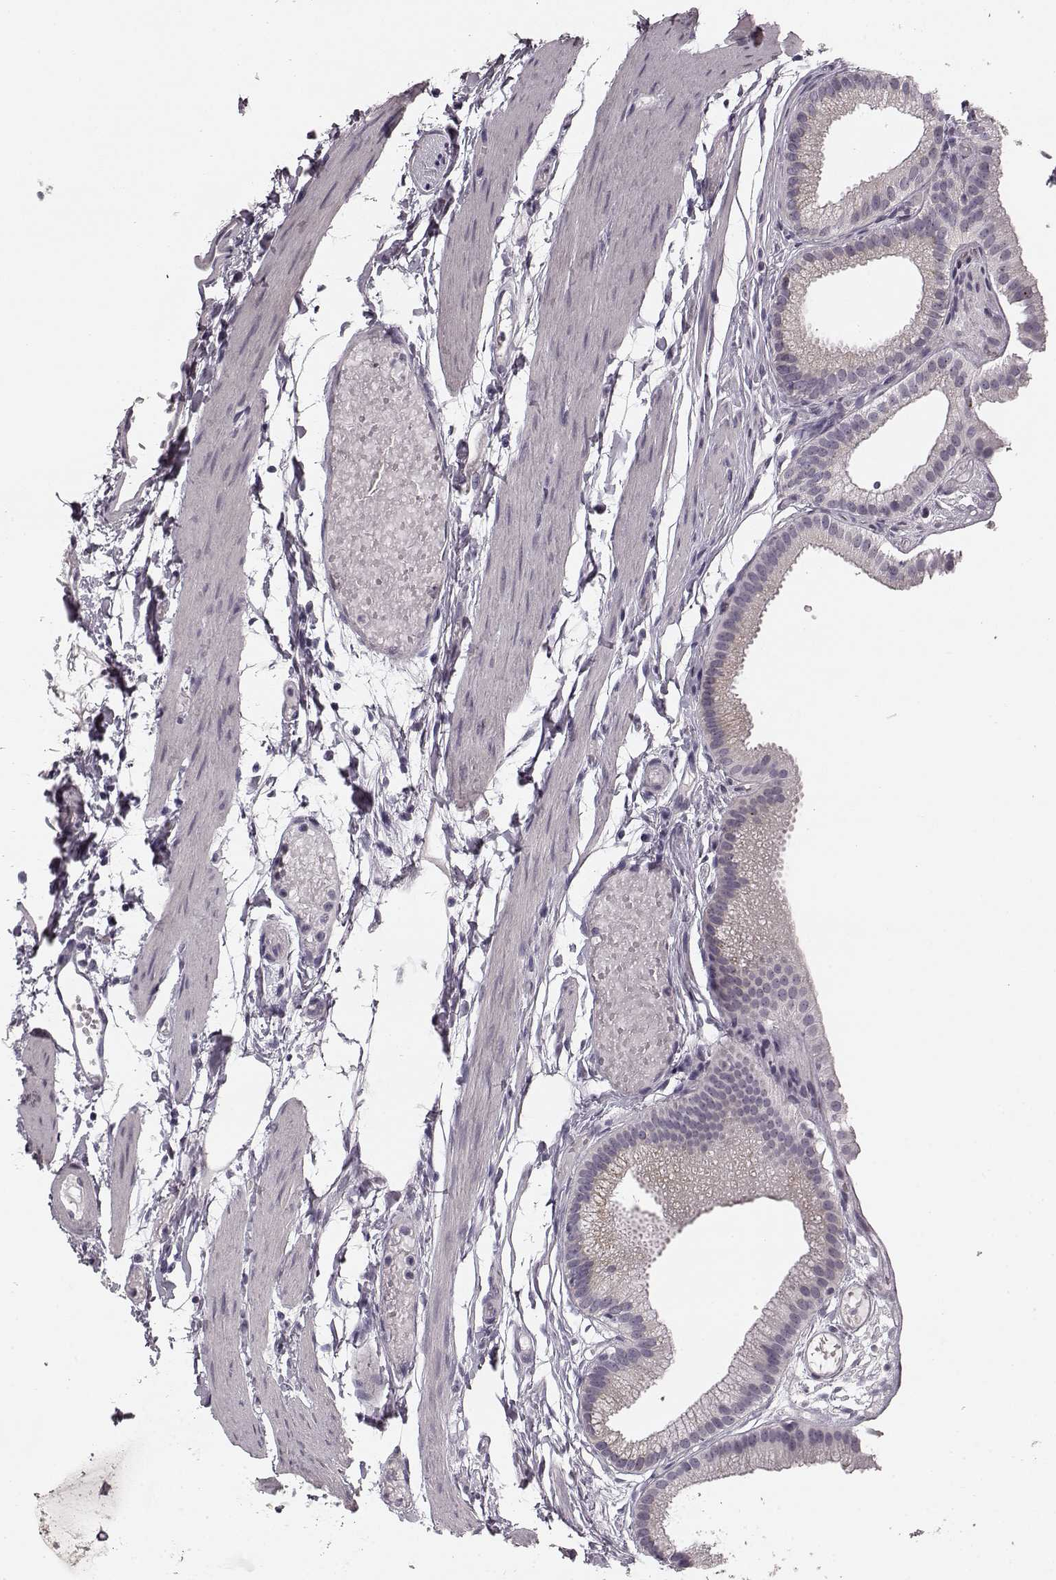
{"staining": {"intensity": "weak", "quantity": "<25%", "location": "cytoplasmic/membranous"}, "tissue": "gallbladder", "cell_type": "Glandular cells", "image_type": "normal", "snomed": [{"axis": "morphology", "description": "Normal tissue, NOS"}, {"axis": "topography", "description": "Gallbladder"}], "caption": "Gallbladder stained for a protein using immunohistochemistry (IHC) shows no positivity glandular cells.", "gene": "FAM234B", "patient": {"sex": "female", "age": 45}}